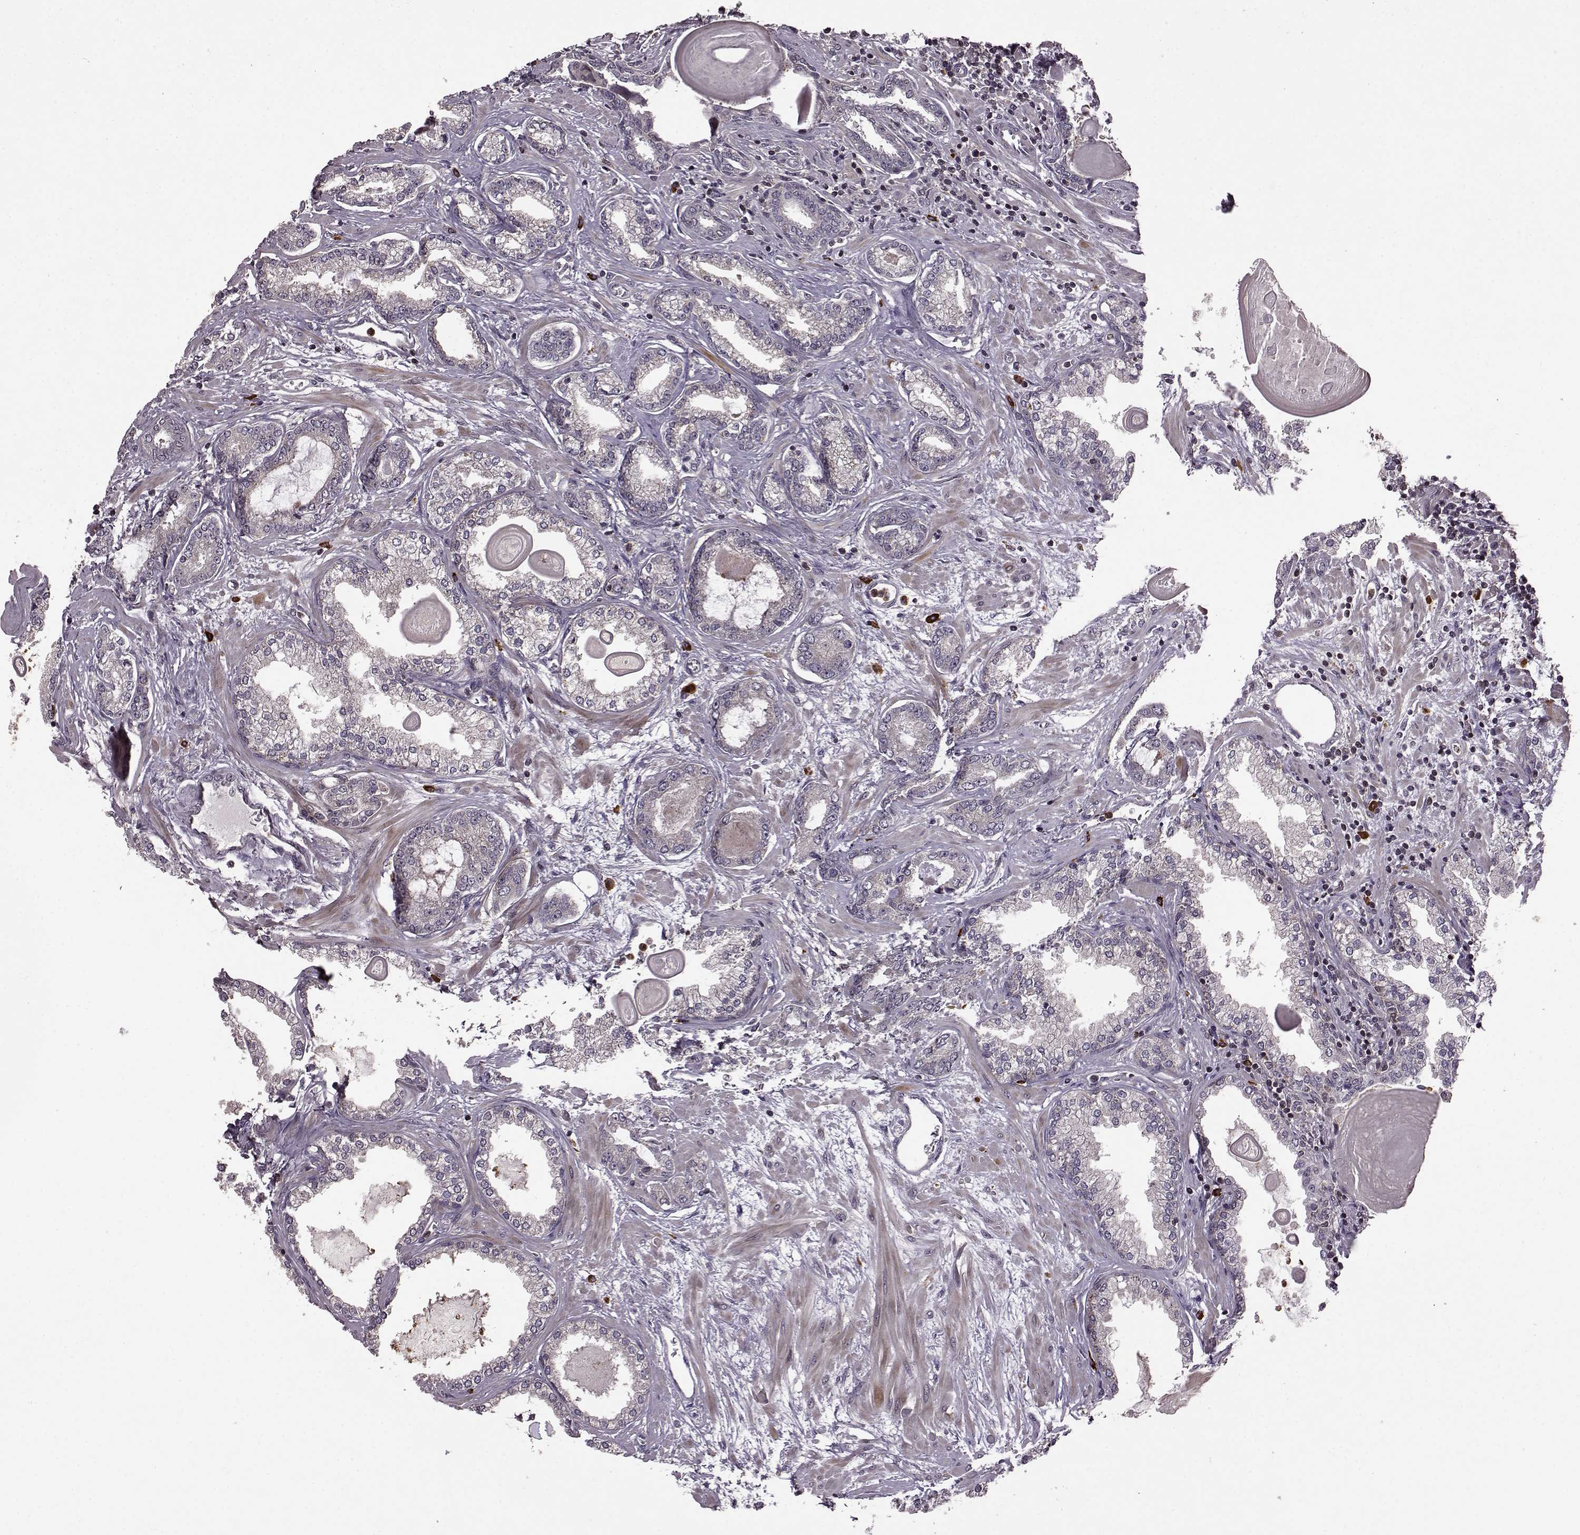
{"staining": {"intensity": "negative", "quantity": "none", "location": "none"}, "tissue": "prostate cancer", "cell_type": "Tumor cells", "image_type": "cancer", "snomed": [{"axis": "morphology", "description": "Normal tissue, NOS"}, {"axis": "morphology", "description": "Adenocarcinoma, High grade"}, {"axis": "topography", "description": "Prostate"}], "caption": "DAB (3,3'-diaminobenzidine) immunohistochemical staining of human prostate cancer shows no significant positivity in tumor cells.", "gene": "TRMU", "patient": {"sex": "male", "age": 83}}